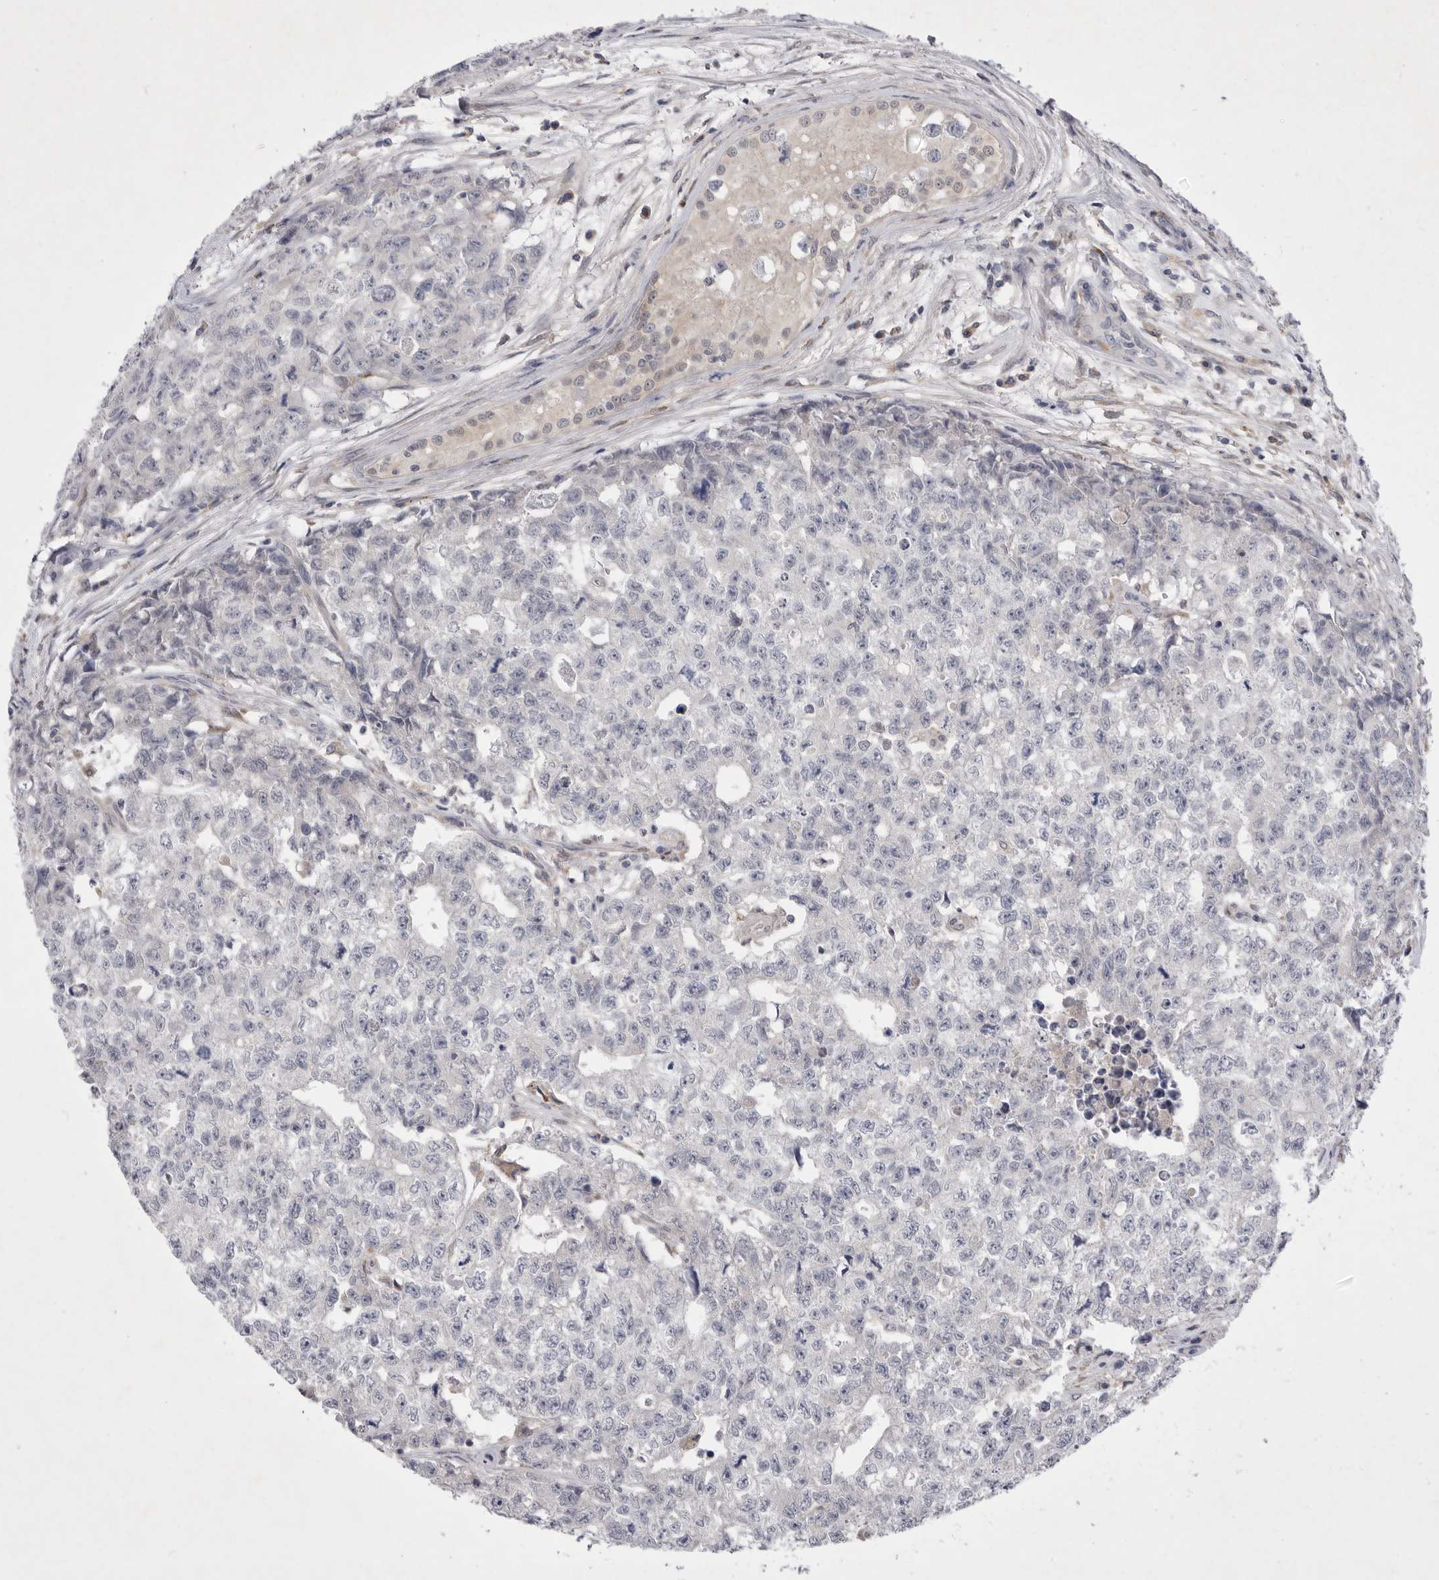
{"staining": {"intensity": "negative", "quantity": "none", "location": "none"}, "tissue": "testis cancer", "cell_type": "Tumor cells", "image_type": "cancer", "snomed": [{"axis": "morphology", "description": "Carcinoma, Embryonal, NOS"}, {"axis": "topography", "description": "Testis"}], "caption": "The micrograph demonstrates no staining of tumor cells in testis cancer. (IHC, brightfield microscopy, high magnification).", "gene": "SIGLEC10", "patient": {"sex": "male", "age": 28}}